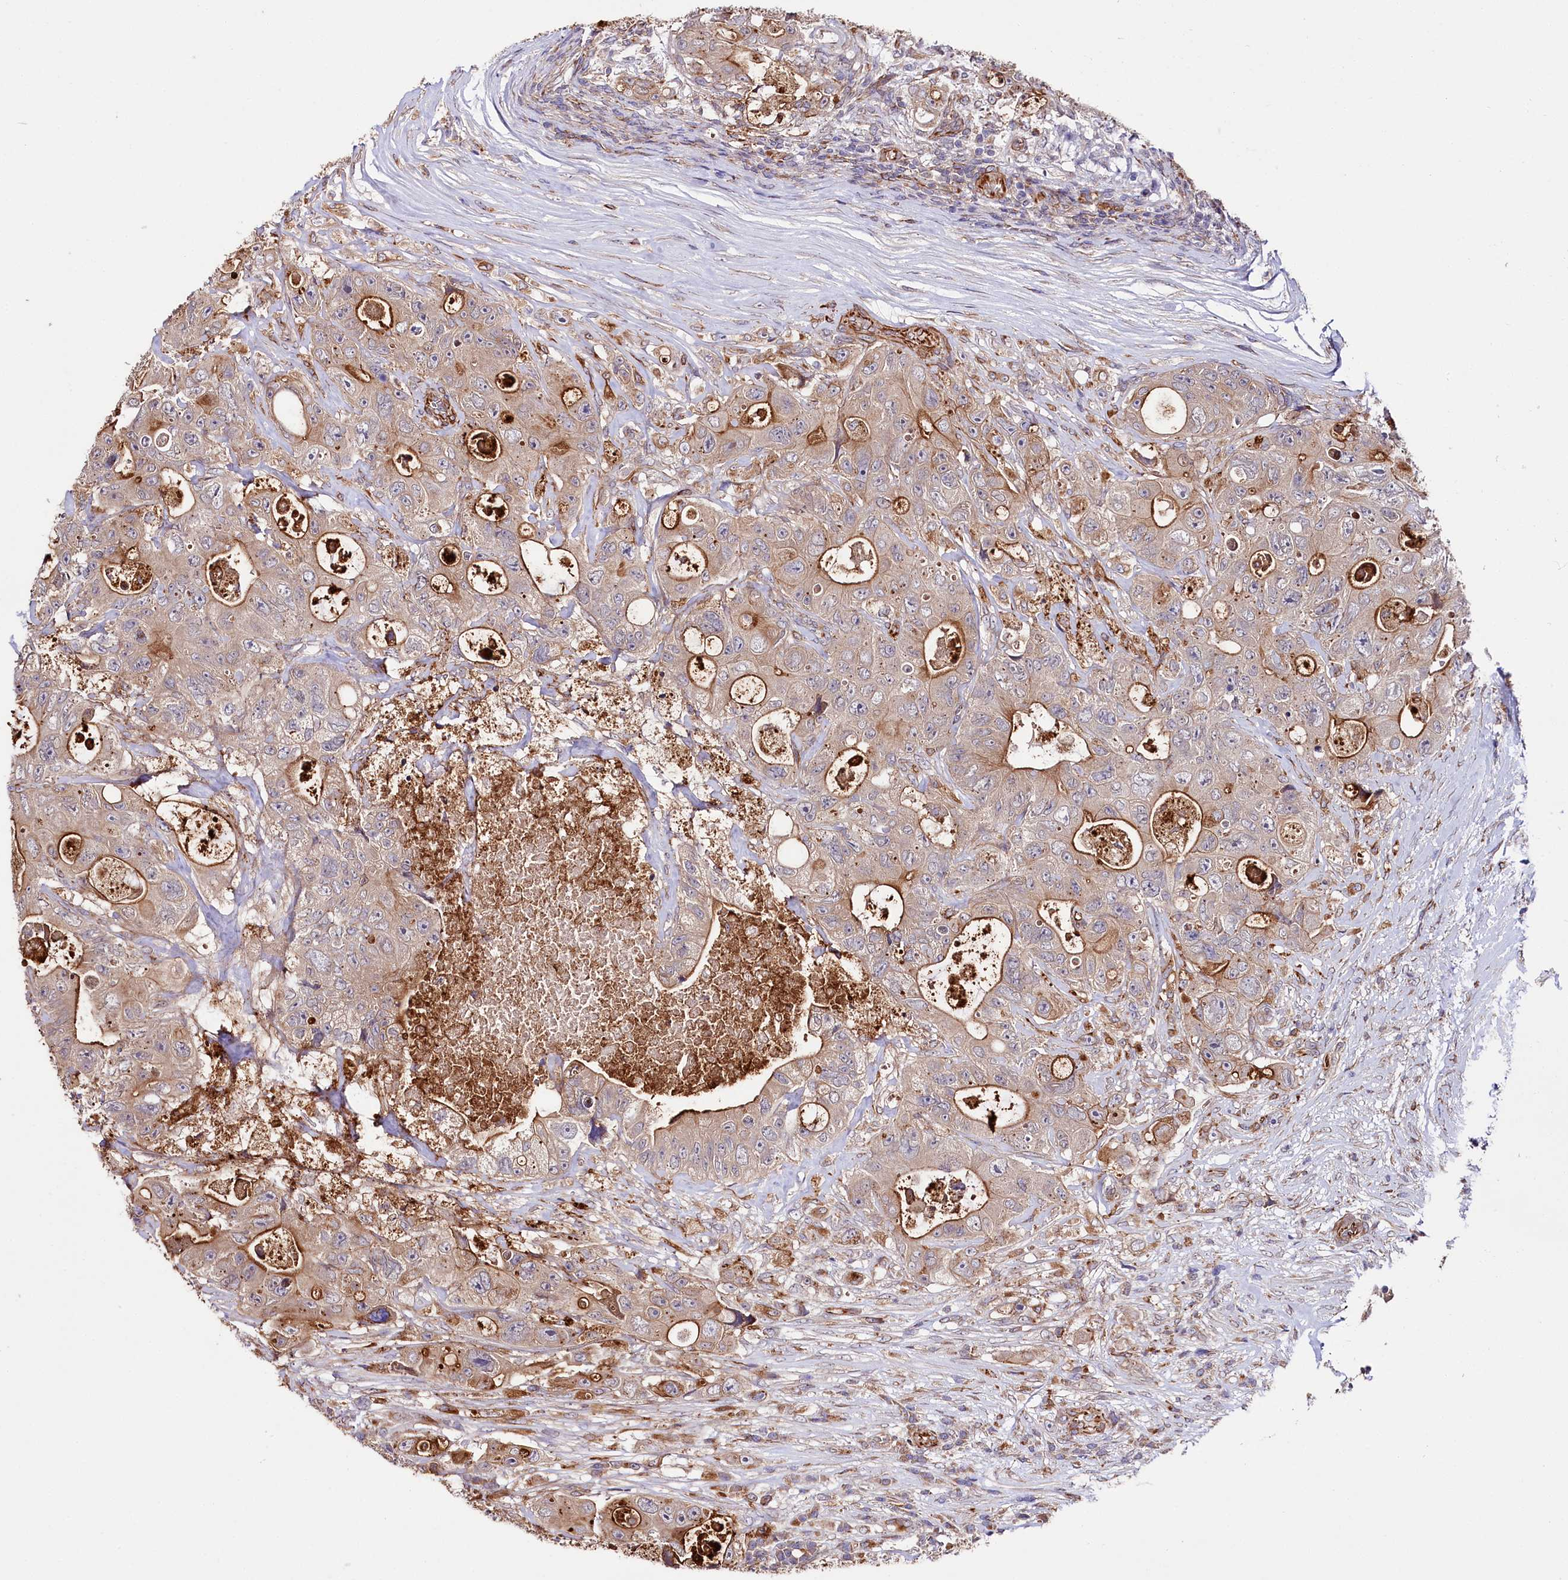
{"staining": {"intensity": "moderate", "quantity": ">75%", "location": "cytoplasmic/membranous"}, "tissue": "colorectal cancer", "cell_type": "Tumor cells", "image_type": "cancer", "snomed": [{"axis": "morphology", "description": "Adenocarcinoma, NOS"}, {"axis": "topography", "description": "Colon"}], "caption": "The immunohistochemical stain labels moderate cytoplasmic/membranous expression in tumor cells of colorectal cancer tissue. (DAB IHC with brightfield microscopy, high magnification).", "gene": "TTC12", "patient": {"sex": "female", "age": 46}}